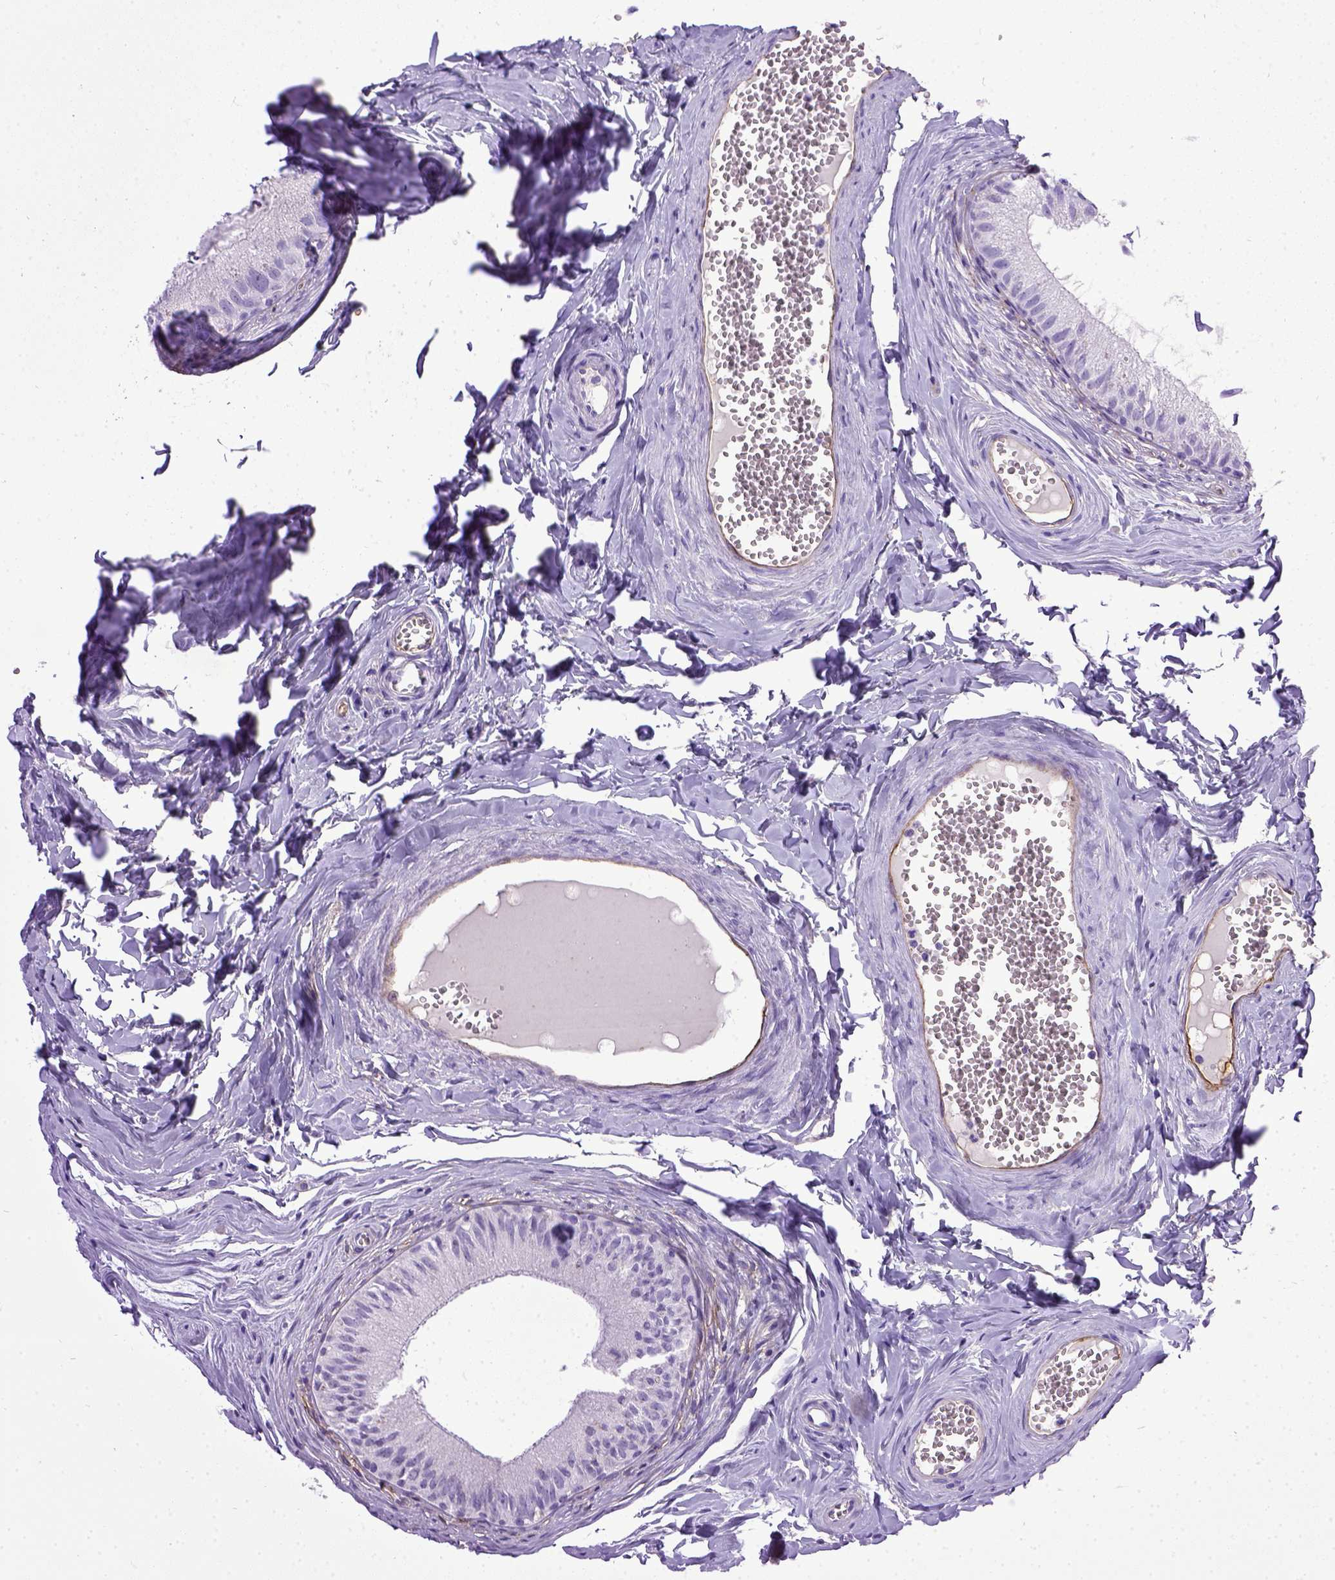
{"staining": {"intensity": "negative", "quantity": "none", "location": "none"}, "tissue": "epididymis", "cell_type": "Glandular cells", "image_type": "normal", "snomed": [{"axis": "morphology", "description": "Normal tissue, NOS"}, {"axis": "topography", "description": "Epididymis"}], "caption": "Immunohistochemistry histopathology image of normal human epididymis stained for a protein (brown), which shows no positivity in glandular cells.", "gene": "ENG", "patient": {"sex": "male", "age": 45}}